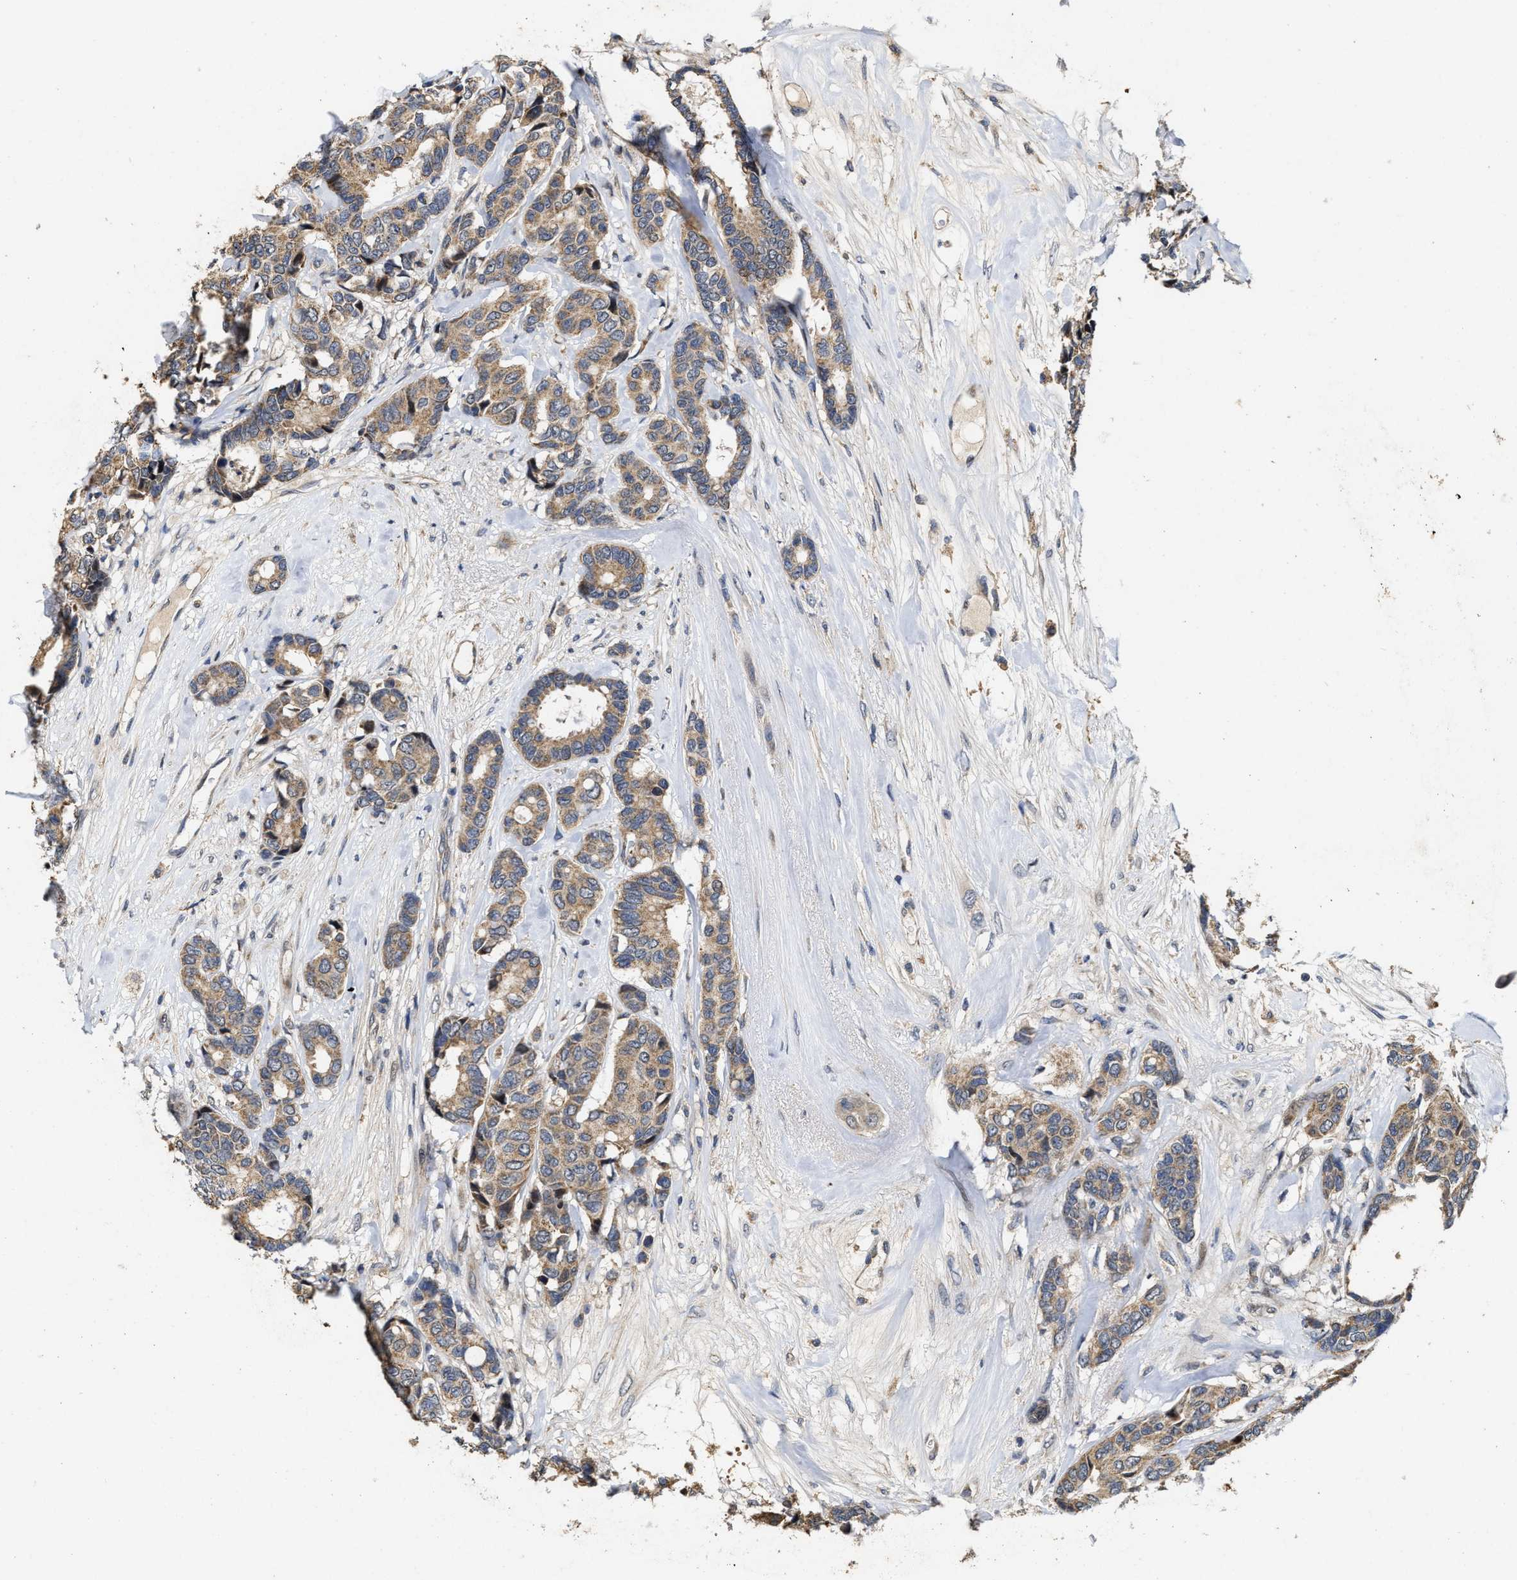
{"staining": {"intensity": "moderate", "quantity": ">75%", "location": "cytoplasmic/membranous"}, "tissue": "breast cancer", "cell_type": "Tumor cells", "image_type": "cancer", "snomed": [{"axis": "morphology", "description": "Duct carcinoma"}, {"axis": "topography", "description": "Breast"}], "caption": "Immunohistochemical staining of breast cancer (infiltrating ductal carcinoma) reveals moderate cytoplasmic/membranous protein positivity in about >75% of tumor cells.", "gene": "SCYL2", "patient": {"sex": "female", "age": 87}}